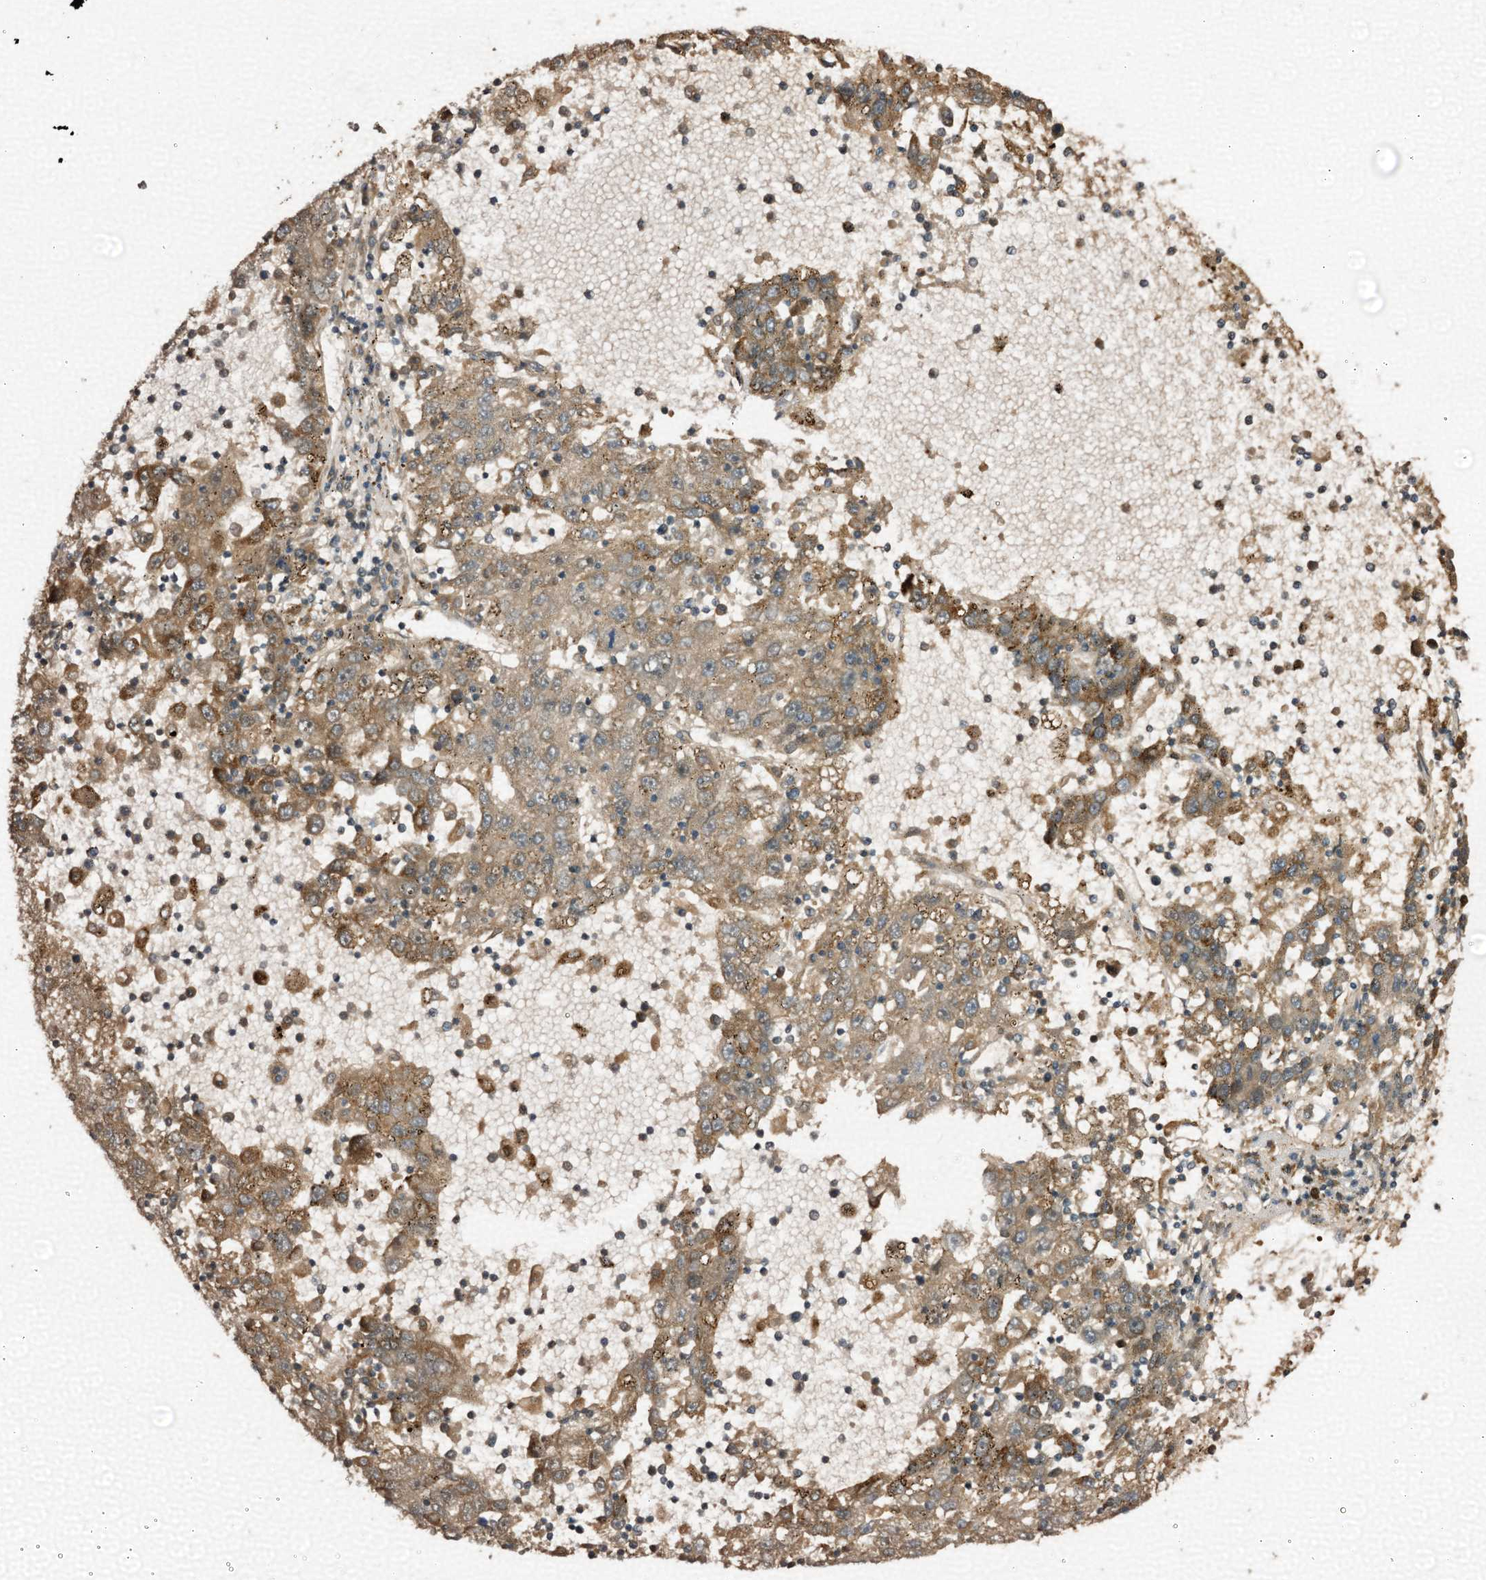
{"staining": {"intensity": "moderate", "quantity": ">75%", "location": "cytoplasmic/membranous"}, "tissue": "liver cancer", "cell_type": "Tumor cells", "image_type": "cancer", "snomed": [{"axis": "morphology", "description": "Carcinoma, Hepatocellular, NOS"}, {"axis": "topography", "description": "Liver"}], "caption": "Brown immunohistochemical staining in liver cancer displays moderate cytoplasmic/membranous staining in about >75% of tumor cells. (DAB (3,3'-diaminobenzidine) IHC, brown staining for protein, blue staining for nuclei).", "gene": "TRAPPC4", "patient": {"sex": "male", "age": 49}}